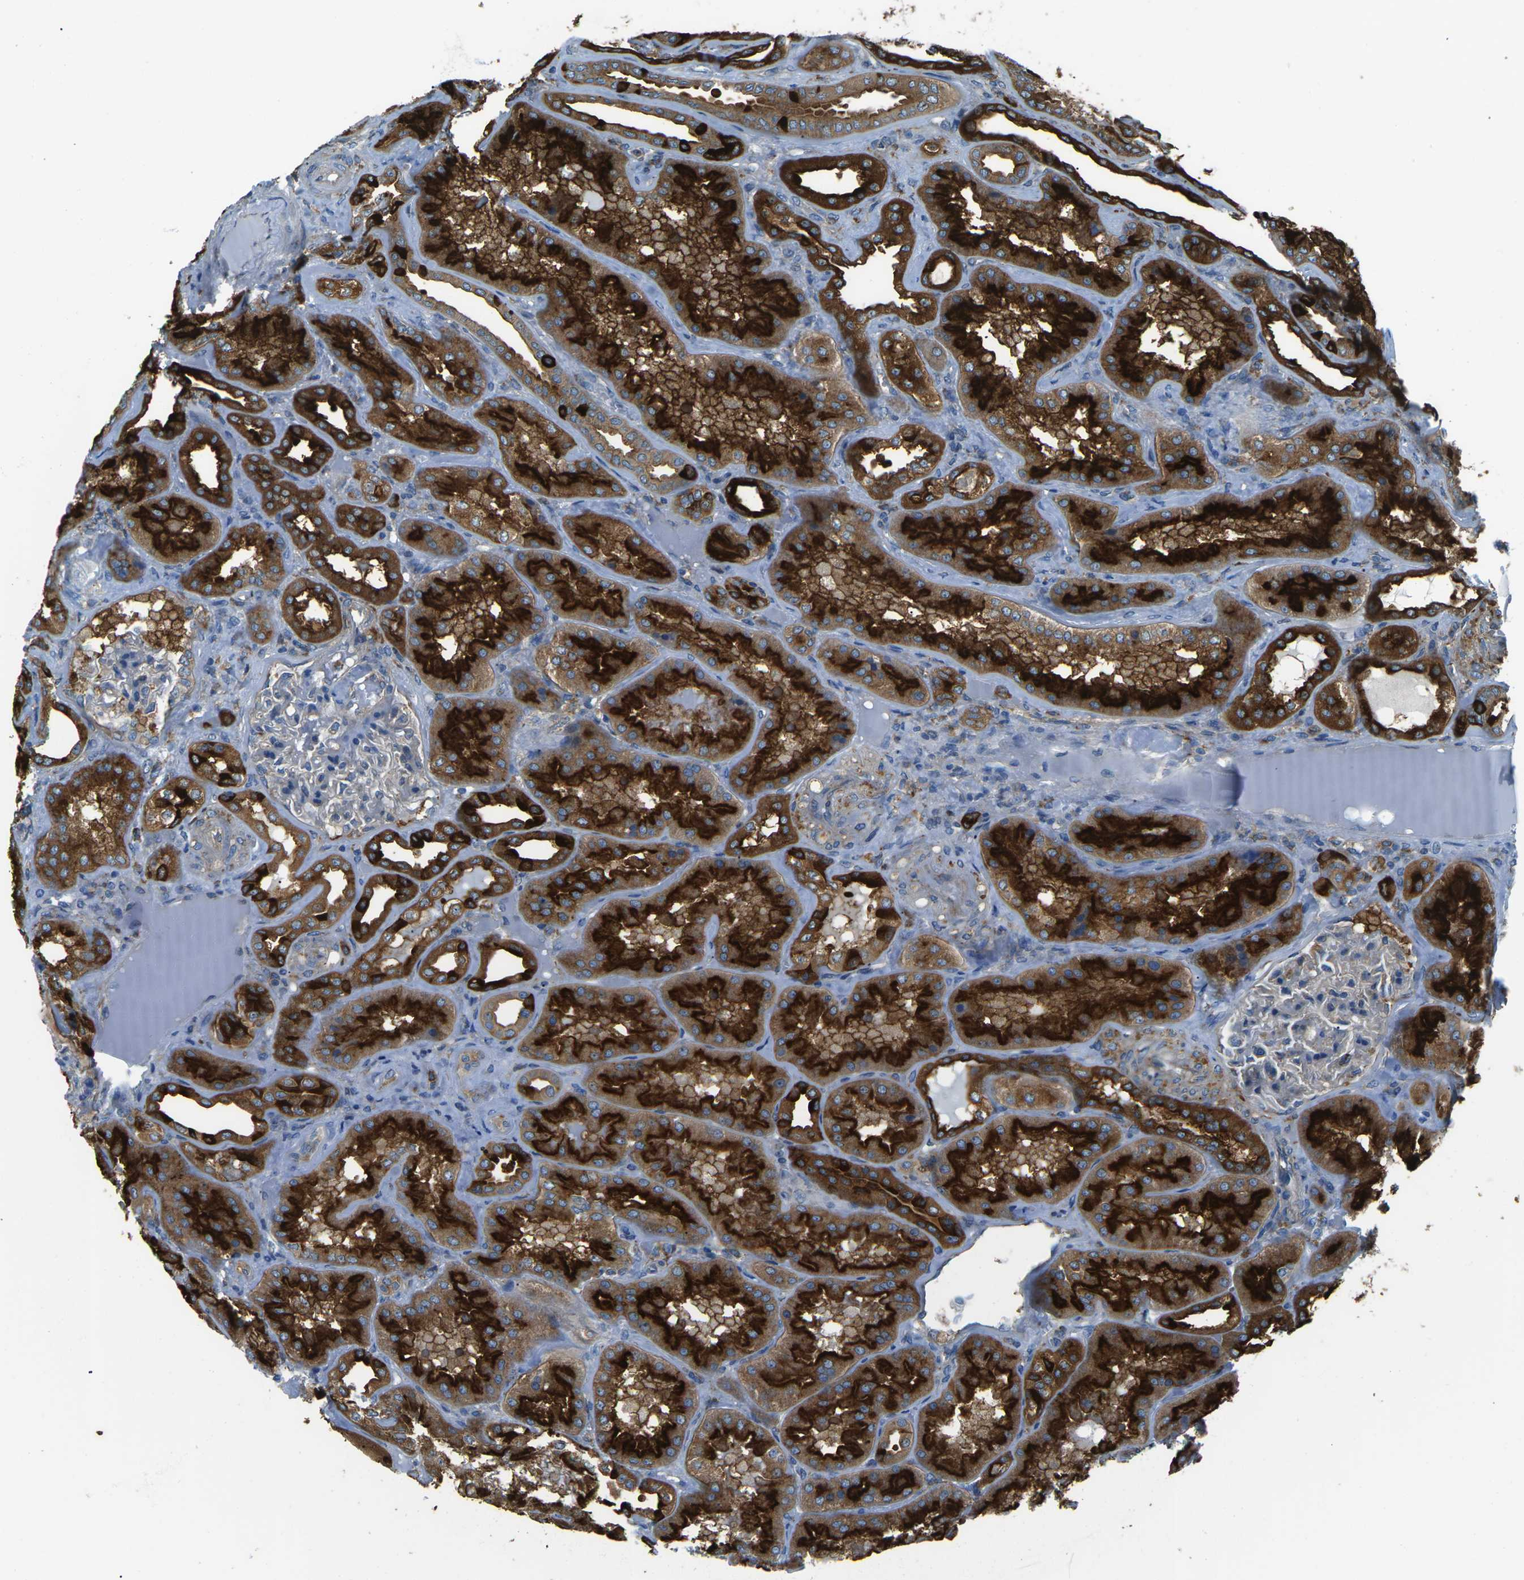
{"staining": {"intensity": "negative", "quantity": "none", "location": "none"}, "tissue": "kidney", "cell_type": "Cells in glomeruli", "image_type": "normal", "snomed": [{"axis": "morphology", "description": "Normal tissue, NOS"}, {"axis": "topography", "description": "Kidney"}], "caption": "DAB immunohistochemical staining of normal kidney reveals no significant positivity in cells in glomeruli. (Brightfield microscopy of DAB (3,3'-diaminobenzidine) immunohistochemistry (IHC) at high magnification).", "gene": "CDK17", "patient": {"sex": "female", "age": 56}}